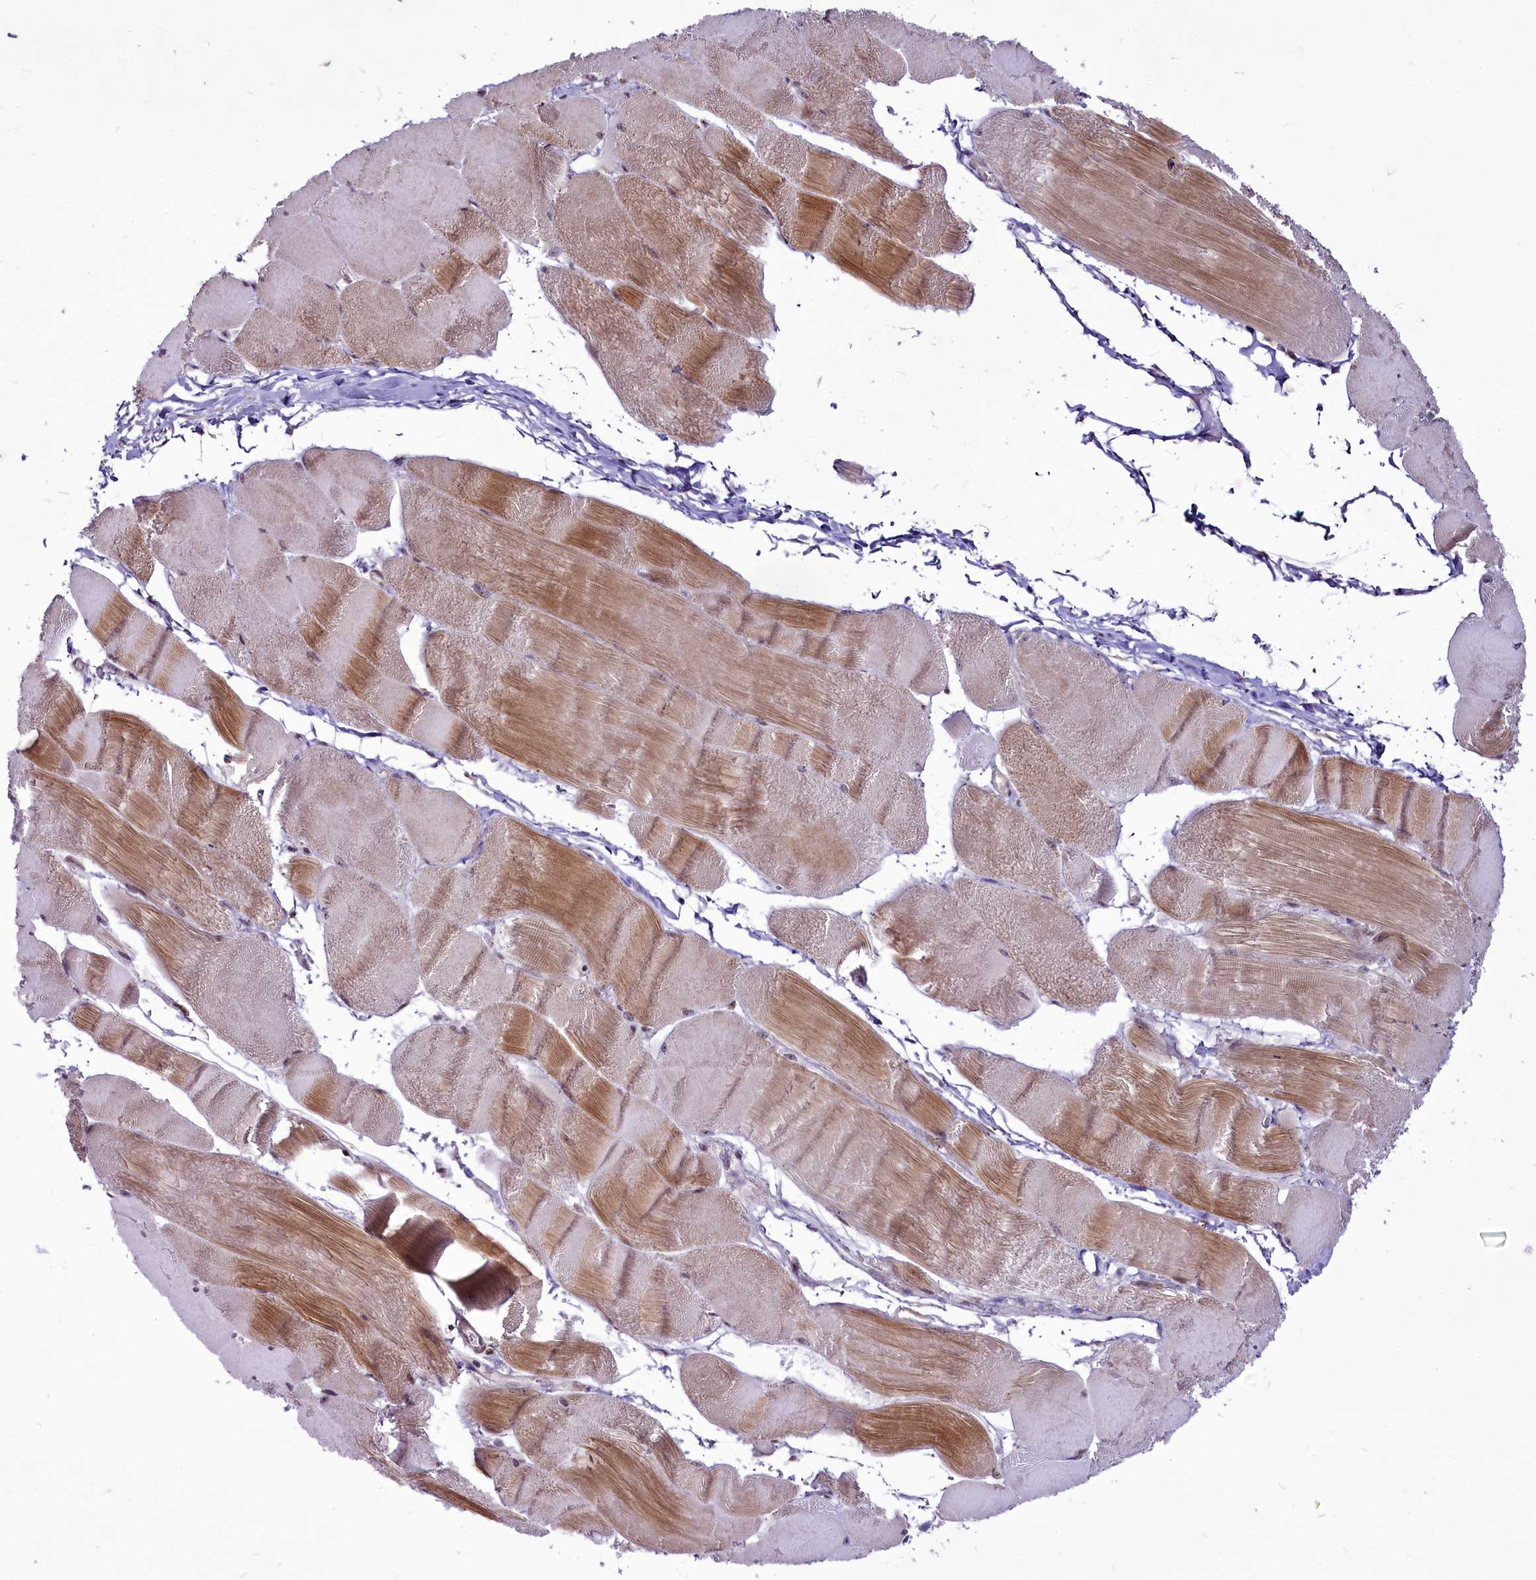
{"staining": {"intensity": "moderate", "quantity": "25%-75%", "location": "cytoplasmic/membranous,nuclear"}, "tissue": "skeletal muscle", "cell_type": "Myocytes", "image_type": "normal", "snomed": [{"axis": "morphology", "description": "Normal tissue, NOS"}, {"axis": "morphology", "description": "Basal cell carcinoma"}, {"axis": "topography", "description": "Skeletal muscle"}], "caption": "Approximately 25%-75% of myocytes in normal human skeletal muscle display moderate cytoplasmic/membranous,nuclear protein expression as visualized by brown immunohistochemical staining.", "gene": "RSBN1", "patient": {"sex": "female", "age": 64}}